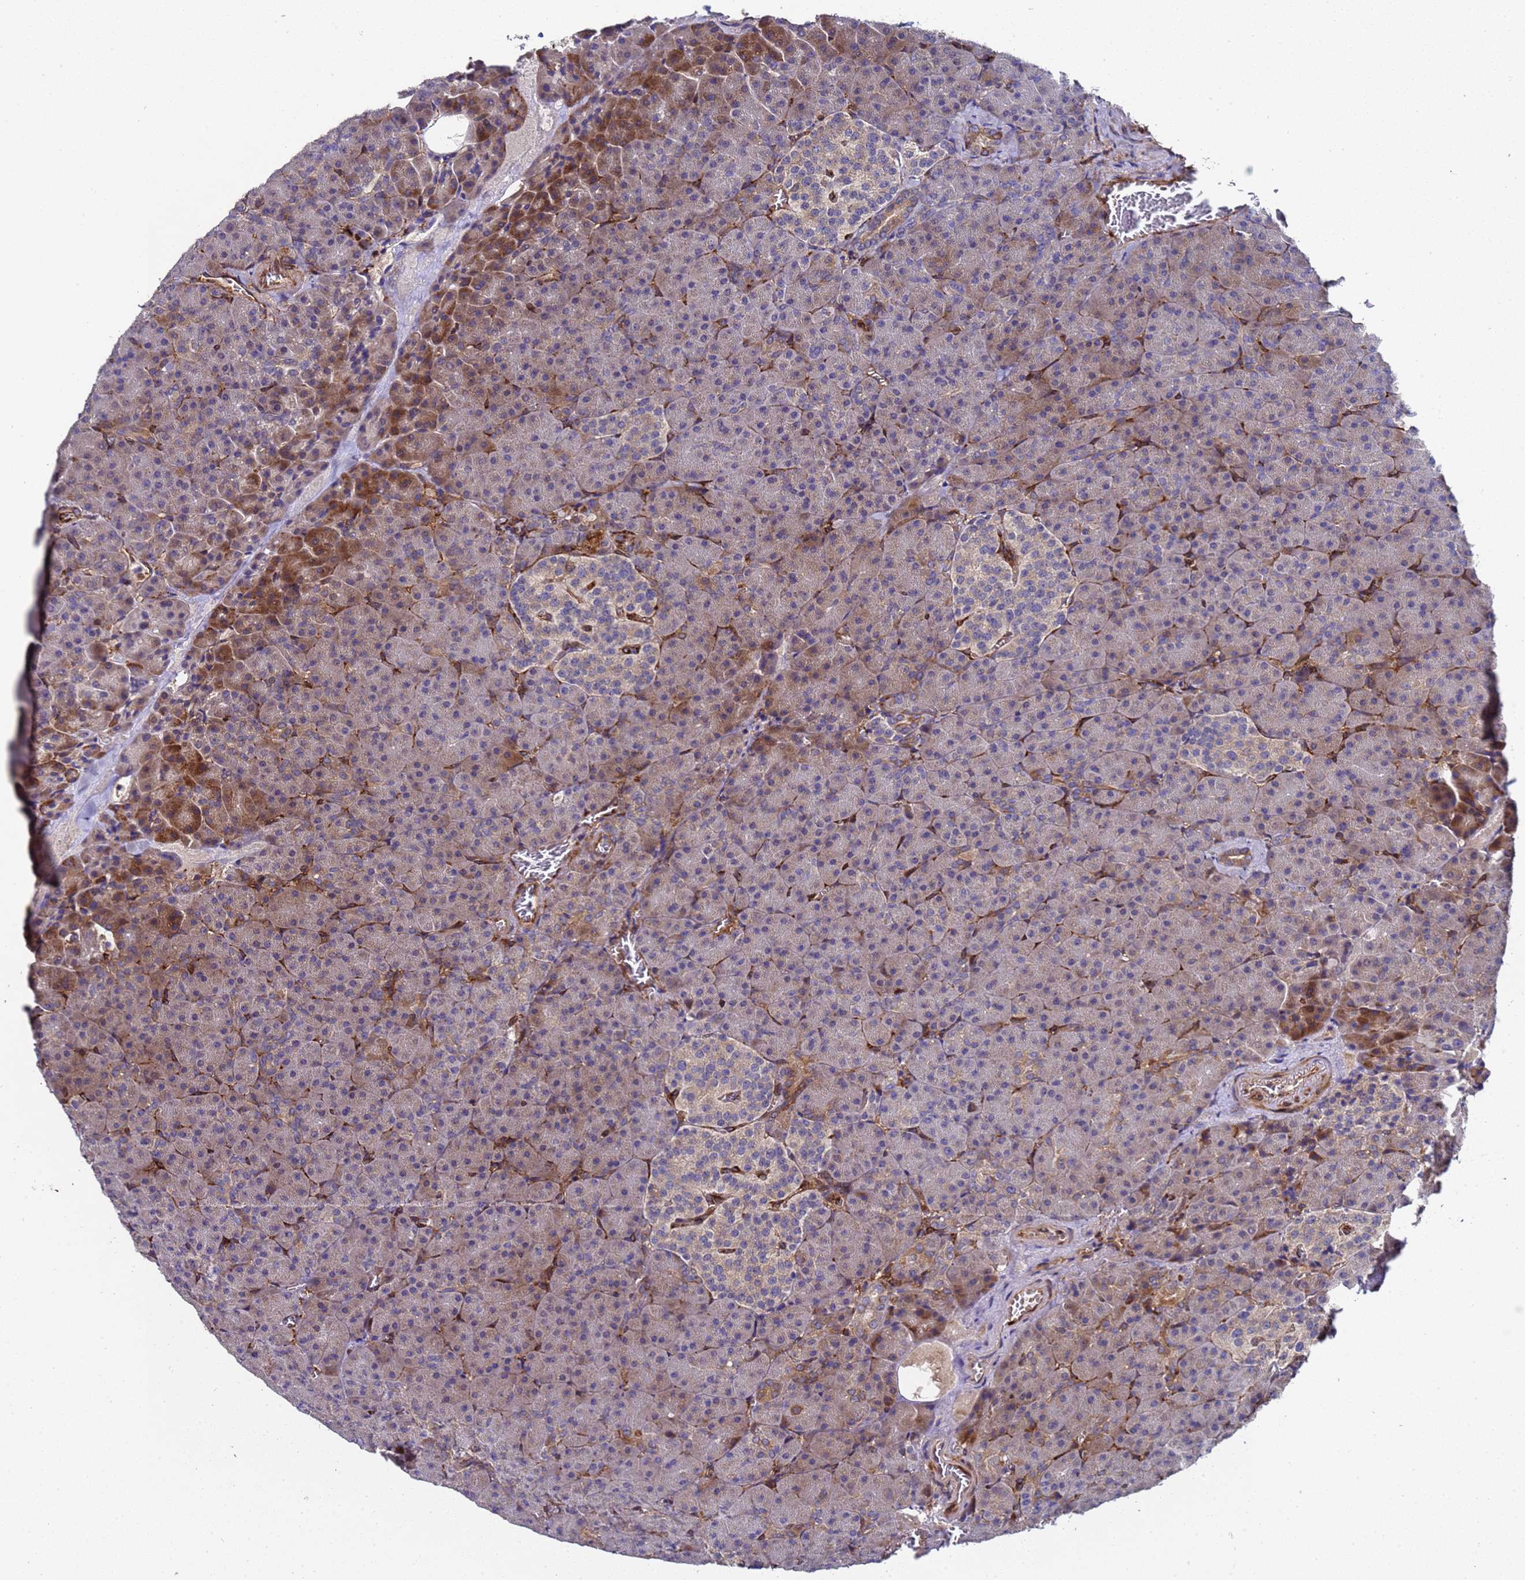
{"staining": {"intensity": "moderate", "quantity": "25%-75%", "location": "cytoplasmic/membranous"}, "tissue": "pancreas", "cell_type": "Exocrine glandular cells", "image_type": "normal", "snomed": [{"axis": "morphology", "description": "Normal tissue, NOS"}, {"axis": "topography", "description": "Pancreas"}], "caption": "A micrograph of human pancreas stained for a protein shows moderate cytoplasmic/membranous brown staining in exocrine glandular cells.", "gene": "MOCS1", "patient": {"sex": "female", "age": 74}}